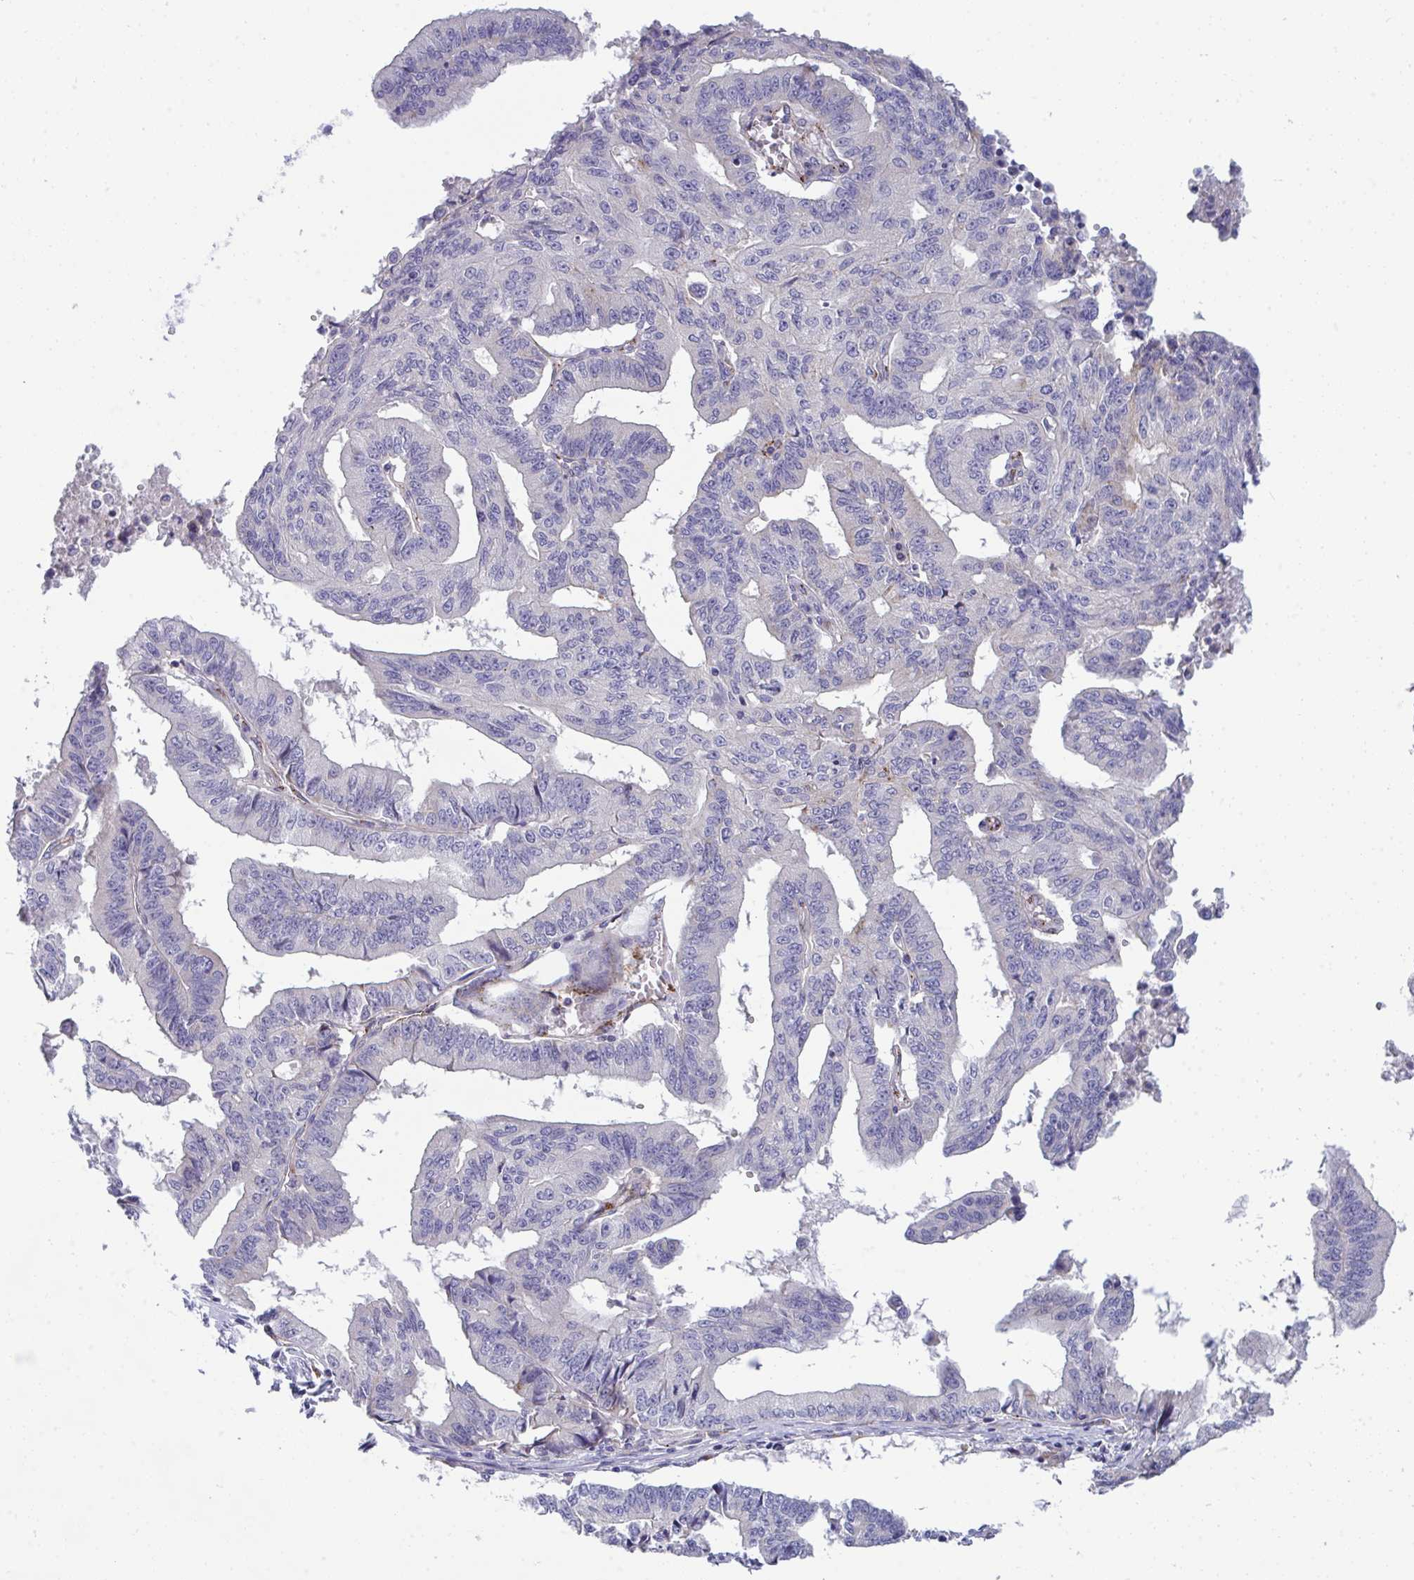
{"staining": {"intensity": "negative", "quantity": "none", "location": "none"}, "tissue": "endometrial cancer", "cell_type": "Tumor cells", "image_type": "cancer", "snomed": [{"axis": "morphology", "description": "Adenocarcinoma, NOS"}, {"axis": "topography", "description": "Endometrium"}], "caption": "Immunohistochemical staining of endometrial cancer (adenocarcinoma) reveals no significant positivity in tumor cells.", "gene": "TOR1AIP2", "patient": {"sex": "female", "age": 65}}